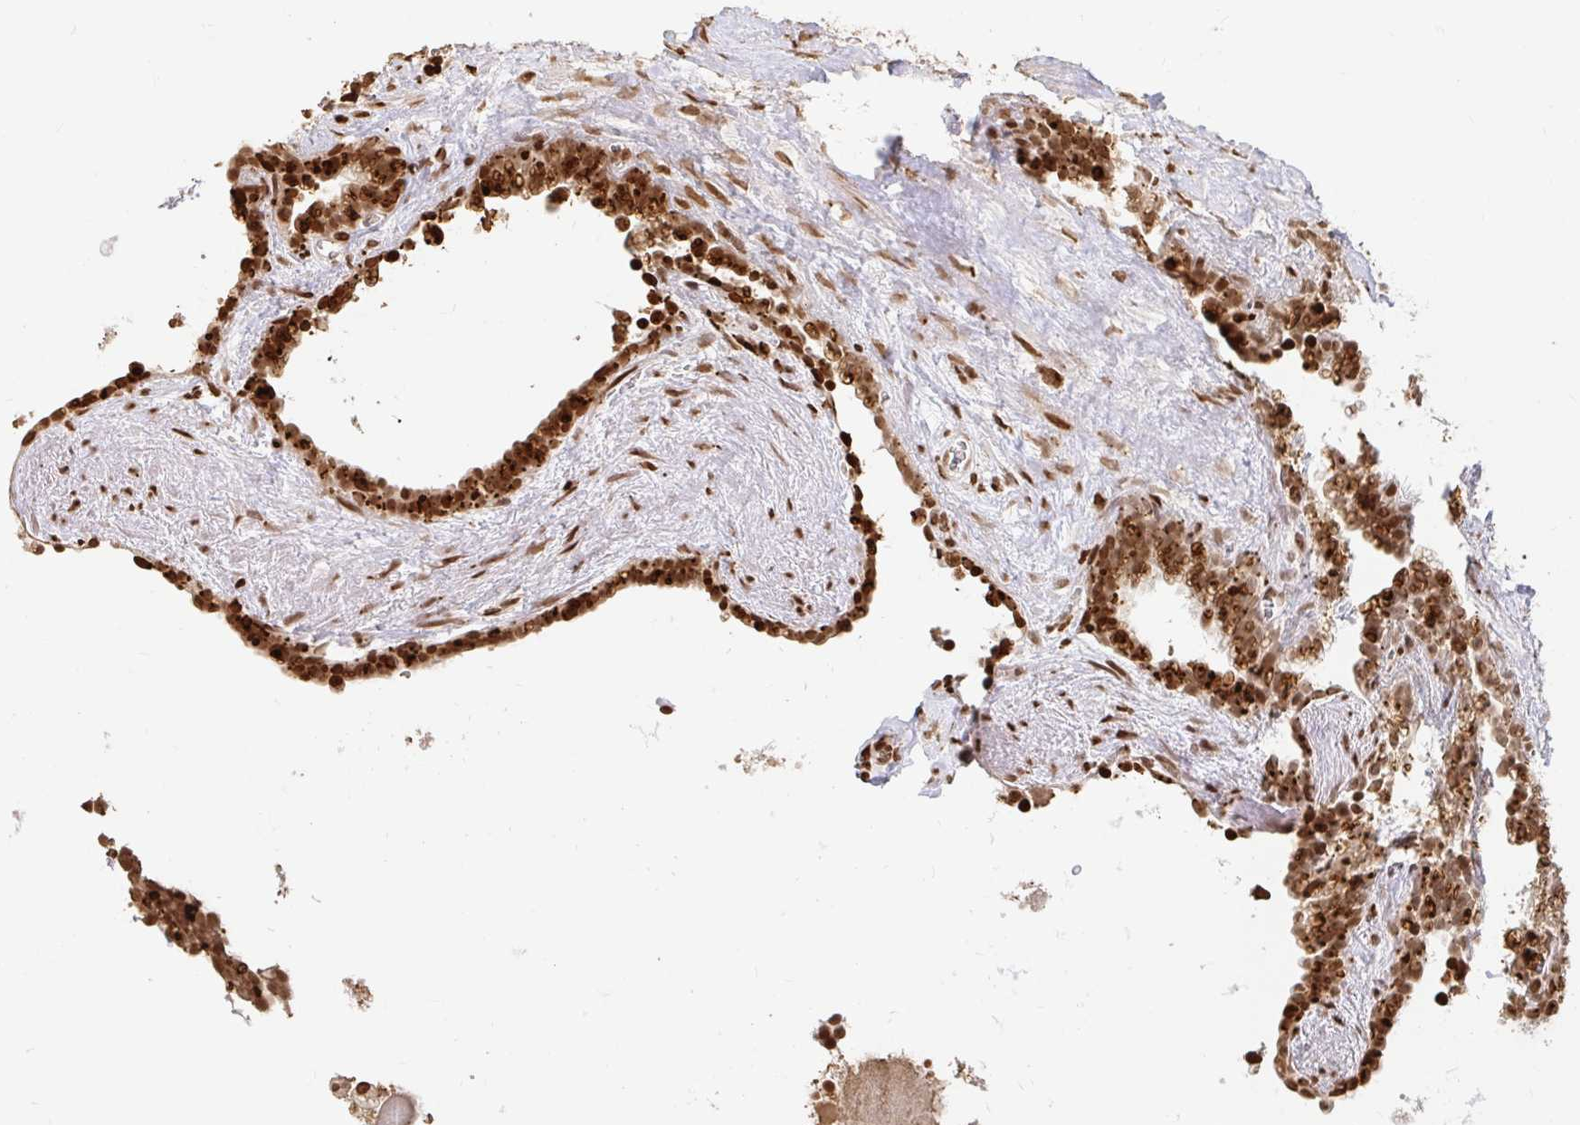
{"staining": {"intensity": "strong", "quantity": ">75%", "location": "nuclear"}, "tissue": "seminal vesicle", "cell_type": "Glandular cells", "image_type": "normal", "snomed": [{"axis": "morphology", "description": "Normal tissue, NOS"}, {"axis": "topography", "description": "Seminal veicle"}], "caption": "About >75% of glandular cells in unremarkable seminal vesicle demonstrate strong nuclear protein expression as visualized by brown immunohistochemical staining.", "gene": "H2BC5", "patient": {"sex": "male", "age": 76}}